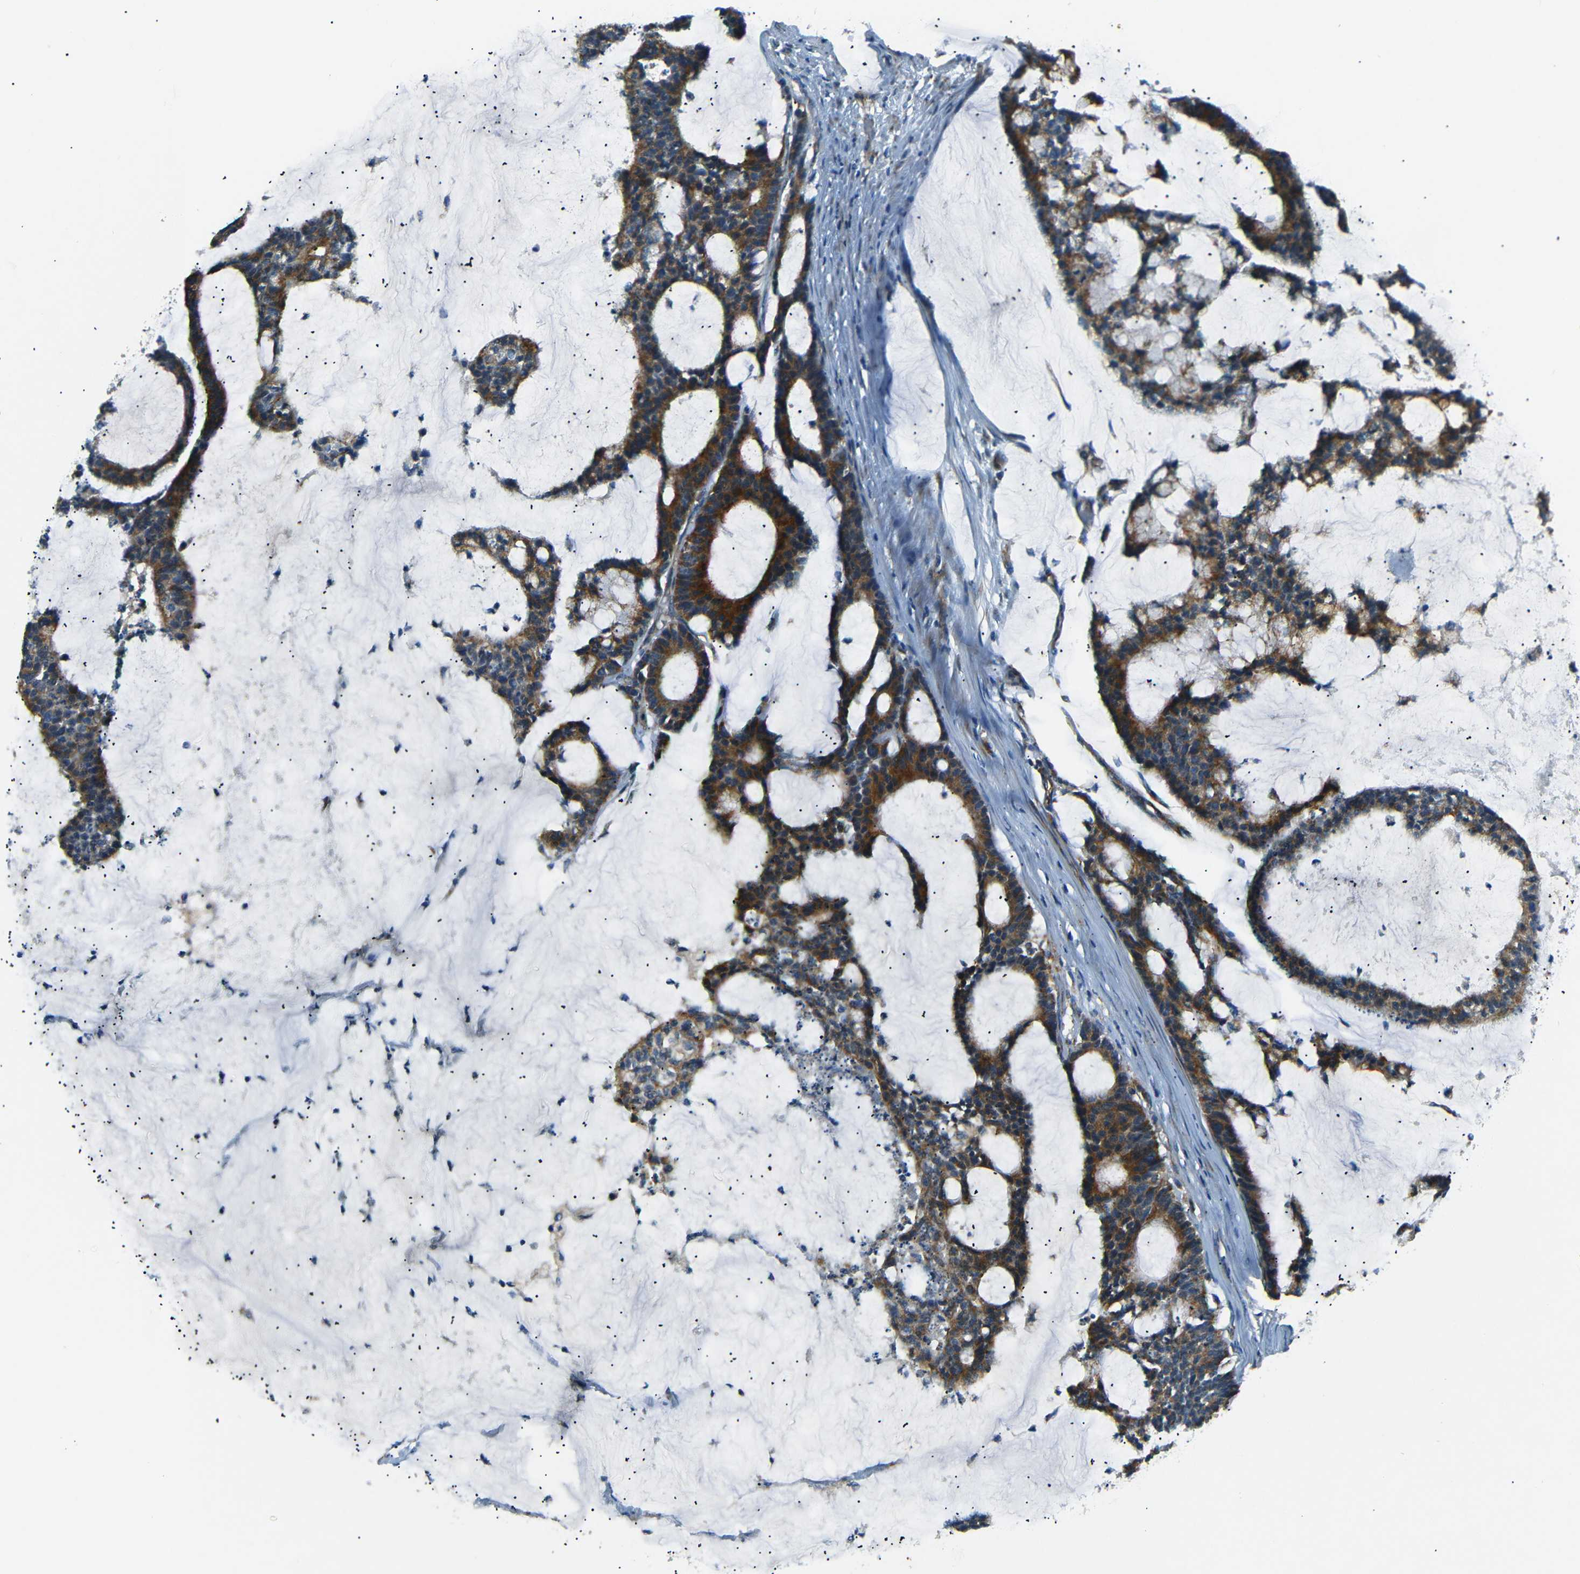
{"staining": {"intensity": "strong", "quantity": ">75%", "location": "cytoplasmic/membranous"}, "tissue": "colorectal cancer", "cell_type": "Tumor cells", "image_type": "cancer", "snomed": [{"axis": "morphology", "description": "Adenocarcinoma, NOS"}, {"axis": "topography", "description": "Colon"}], "caption": "A micrograph of colorectal cancer stained for a protein displays strong cytoplasmic/membranous brown staining in tumor cells.", "gene": "NETO2", "patient": {"sex": "female", "age": 84}}